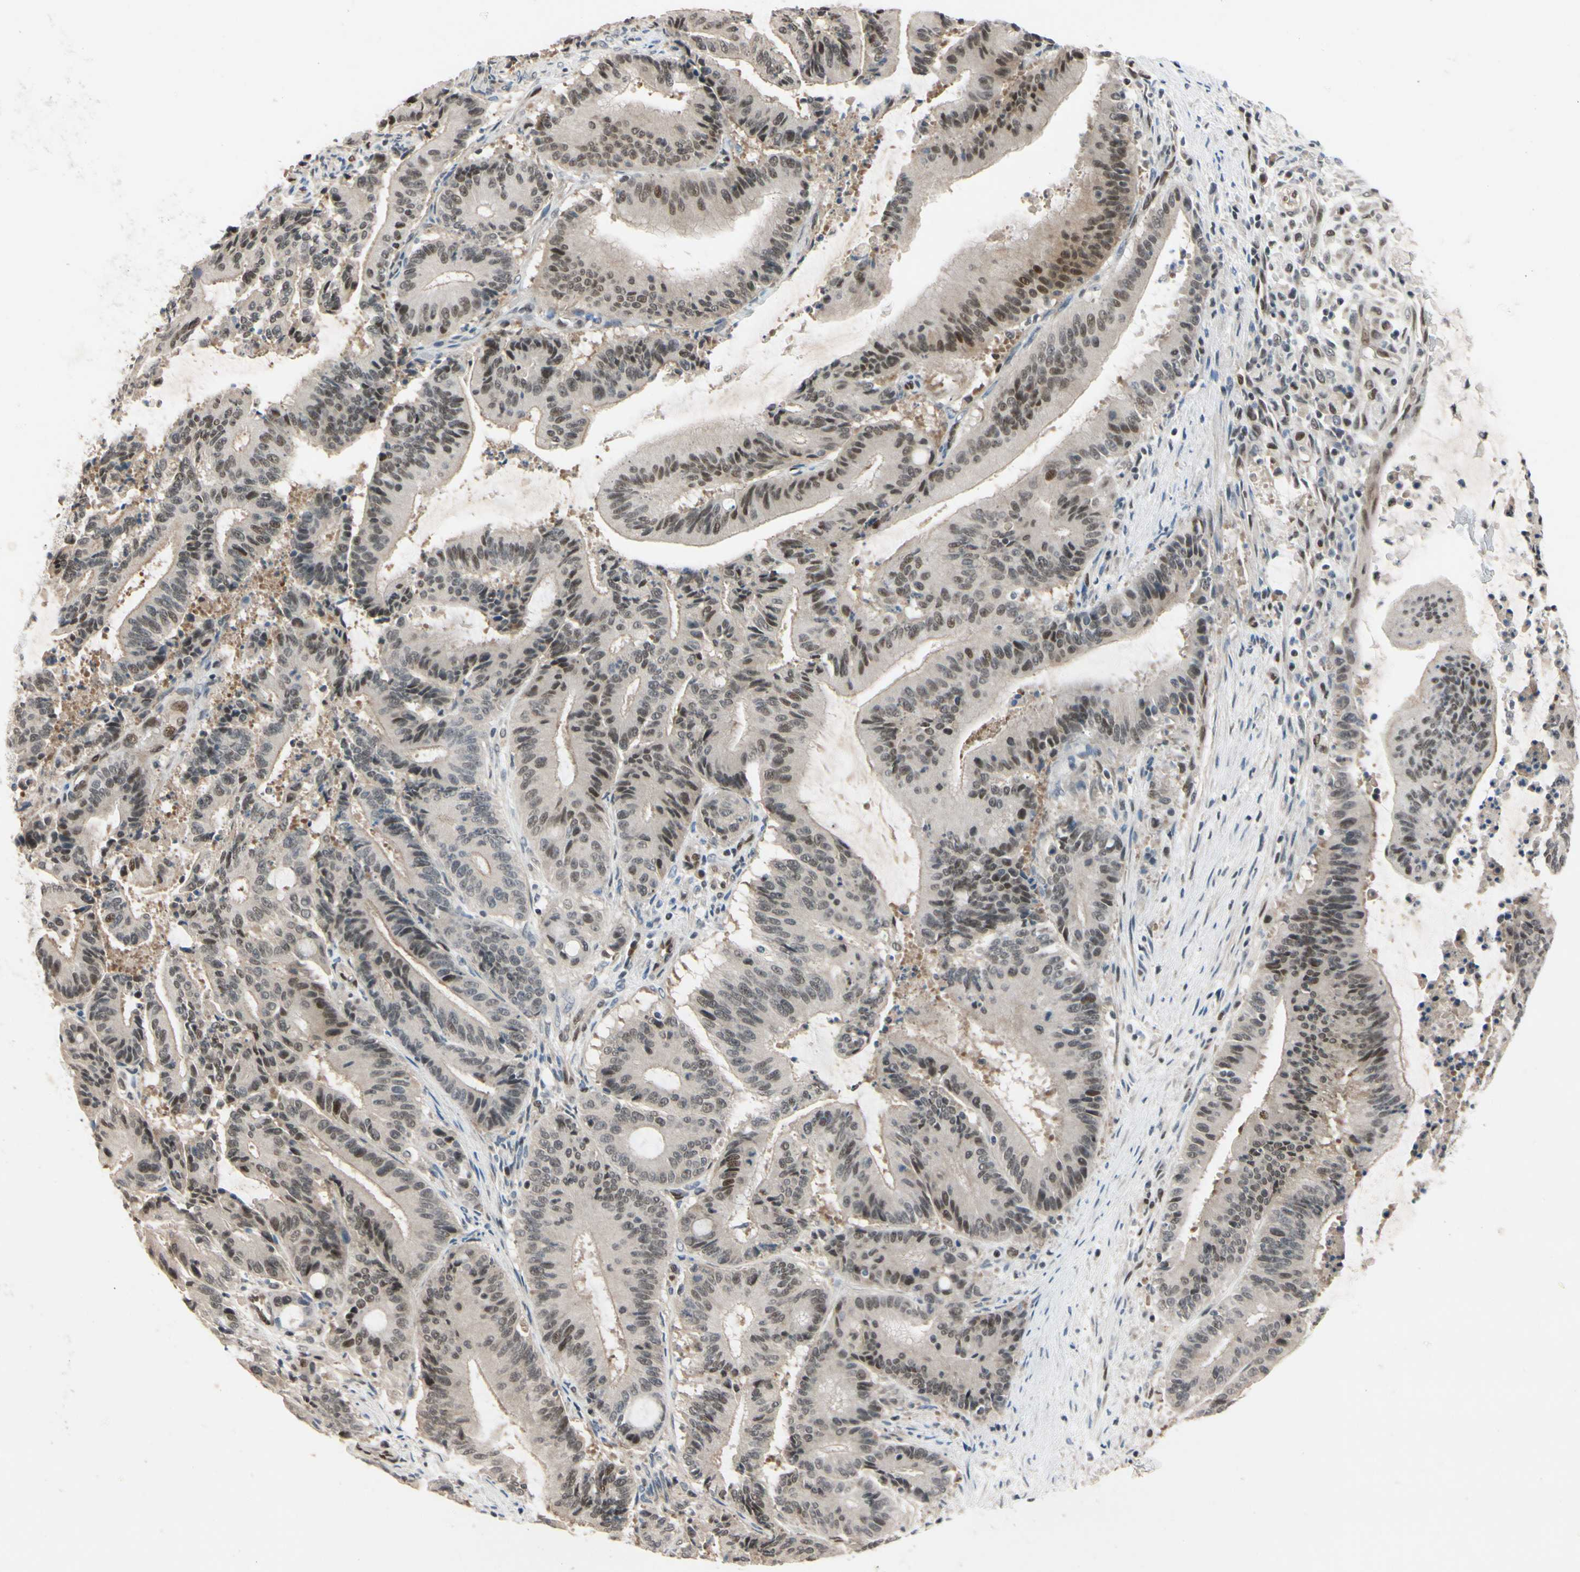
{"staining": {"intensity": "weak", "quantity": "25%-75%", "location": "nuclear"}, "tissue": "liver cancer", "cell_type": "Tumor cells", "image_type": "cancer", "snomed": [{"axis": "morphology", "description": "Cholangiocarcinoma"}, {"axis": "topography", "description": "Liver"}], "caption": "Immunohistochemical staining of human cholangiocarcinoma (liver) displays weak nuclear protein staining in about 25%-75% of tumor cells. The staining is performed using DAB brown chromogen to label protein expression. The nuclei are counter-stained blue using hematoxylin.", "gene": "TAF4", "patient": {"sex": "female", "age": 73}}